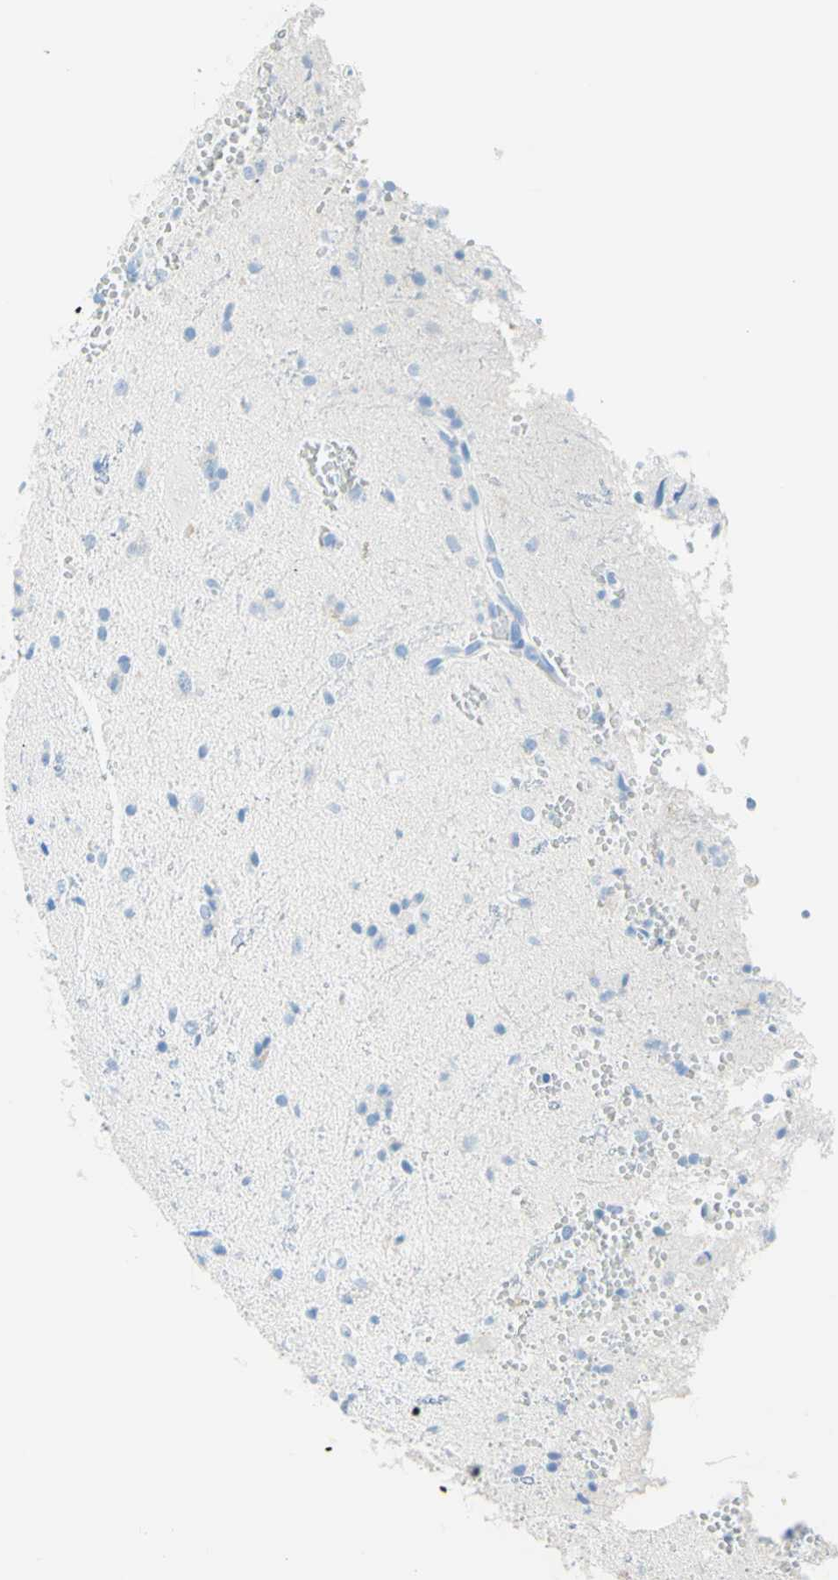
{"staining": {"intensity": "negative", "quantity": "none", "location": "none"}, "tissue": "glioma", "cell_type": "Tumor cells", "image_type": "cancer", "snomed": [{"axis": "morphology", "description": "Glioma, malignant, High grade"}, {"axis": "topography", "description": "Brain"}], "caption": "DAB (3,3'-diaminobenzidine) immunohistochemical staining of human glioma reveals no significant staining in tumor cells.", "gene": "IL6ST", "patient": {"sex": "male", "age": 47}}